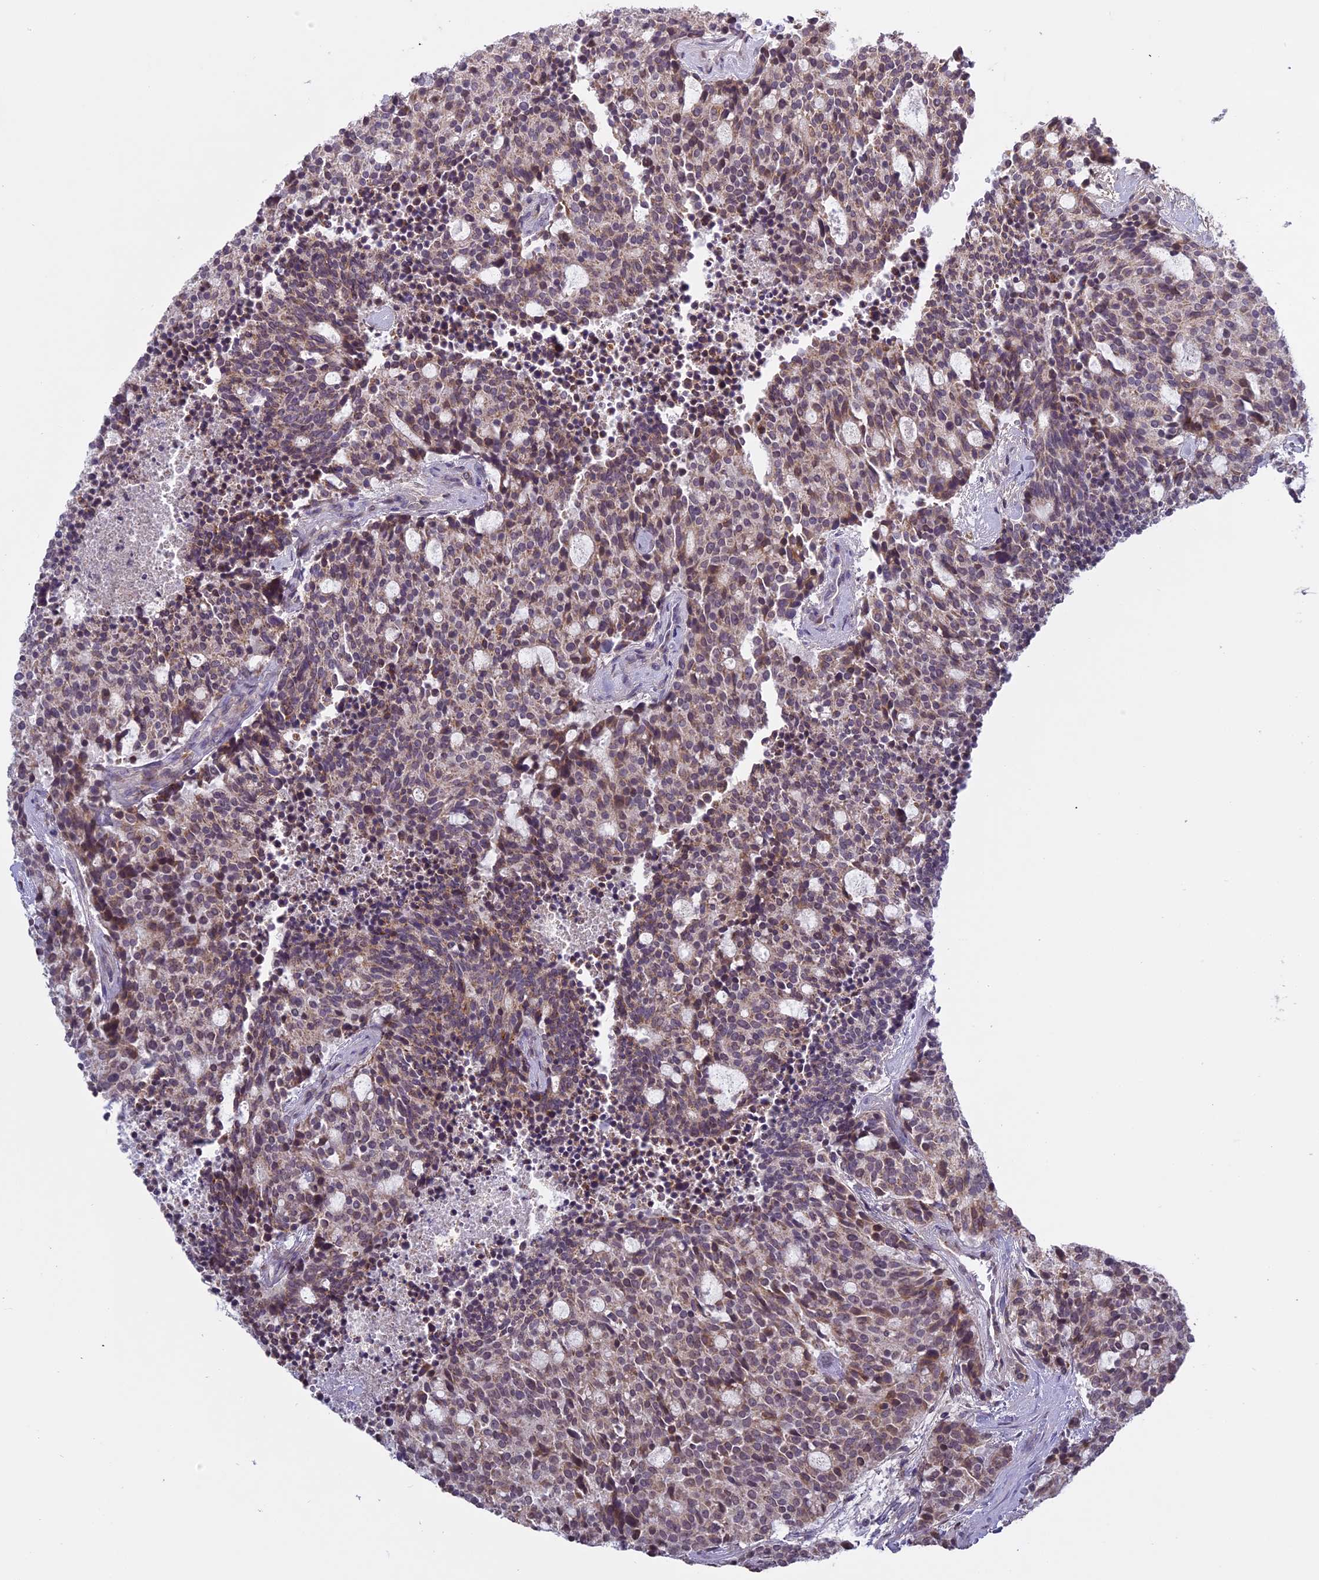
{"staining": {"intensity": "weak", "quantity": "25%-75%", "location": "cytoplasmic/membranous,nuclear"}, "tissue": "carcinoid", "cell_type": "Tumor cells", "image_type": "cancer", "snomed": [{"axis": "morphology", "description": "Carcinoid, malignant, NOS"}, {"axis": "topography", "description": "Pancreas"}], "caption": "Immunohistochemistry (IHC) (DAB) staining of human carcinoid reveals weak cytoplasmic/membranous and nuclear protein staining in approximately 25%-75% of tumor cells. (Brightfield microscopy of DAB IHC at high magnification).", "gene": "ERG28", "patient": {"sex": "female", "age": 54}}